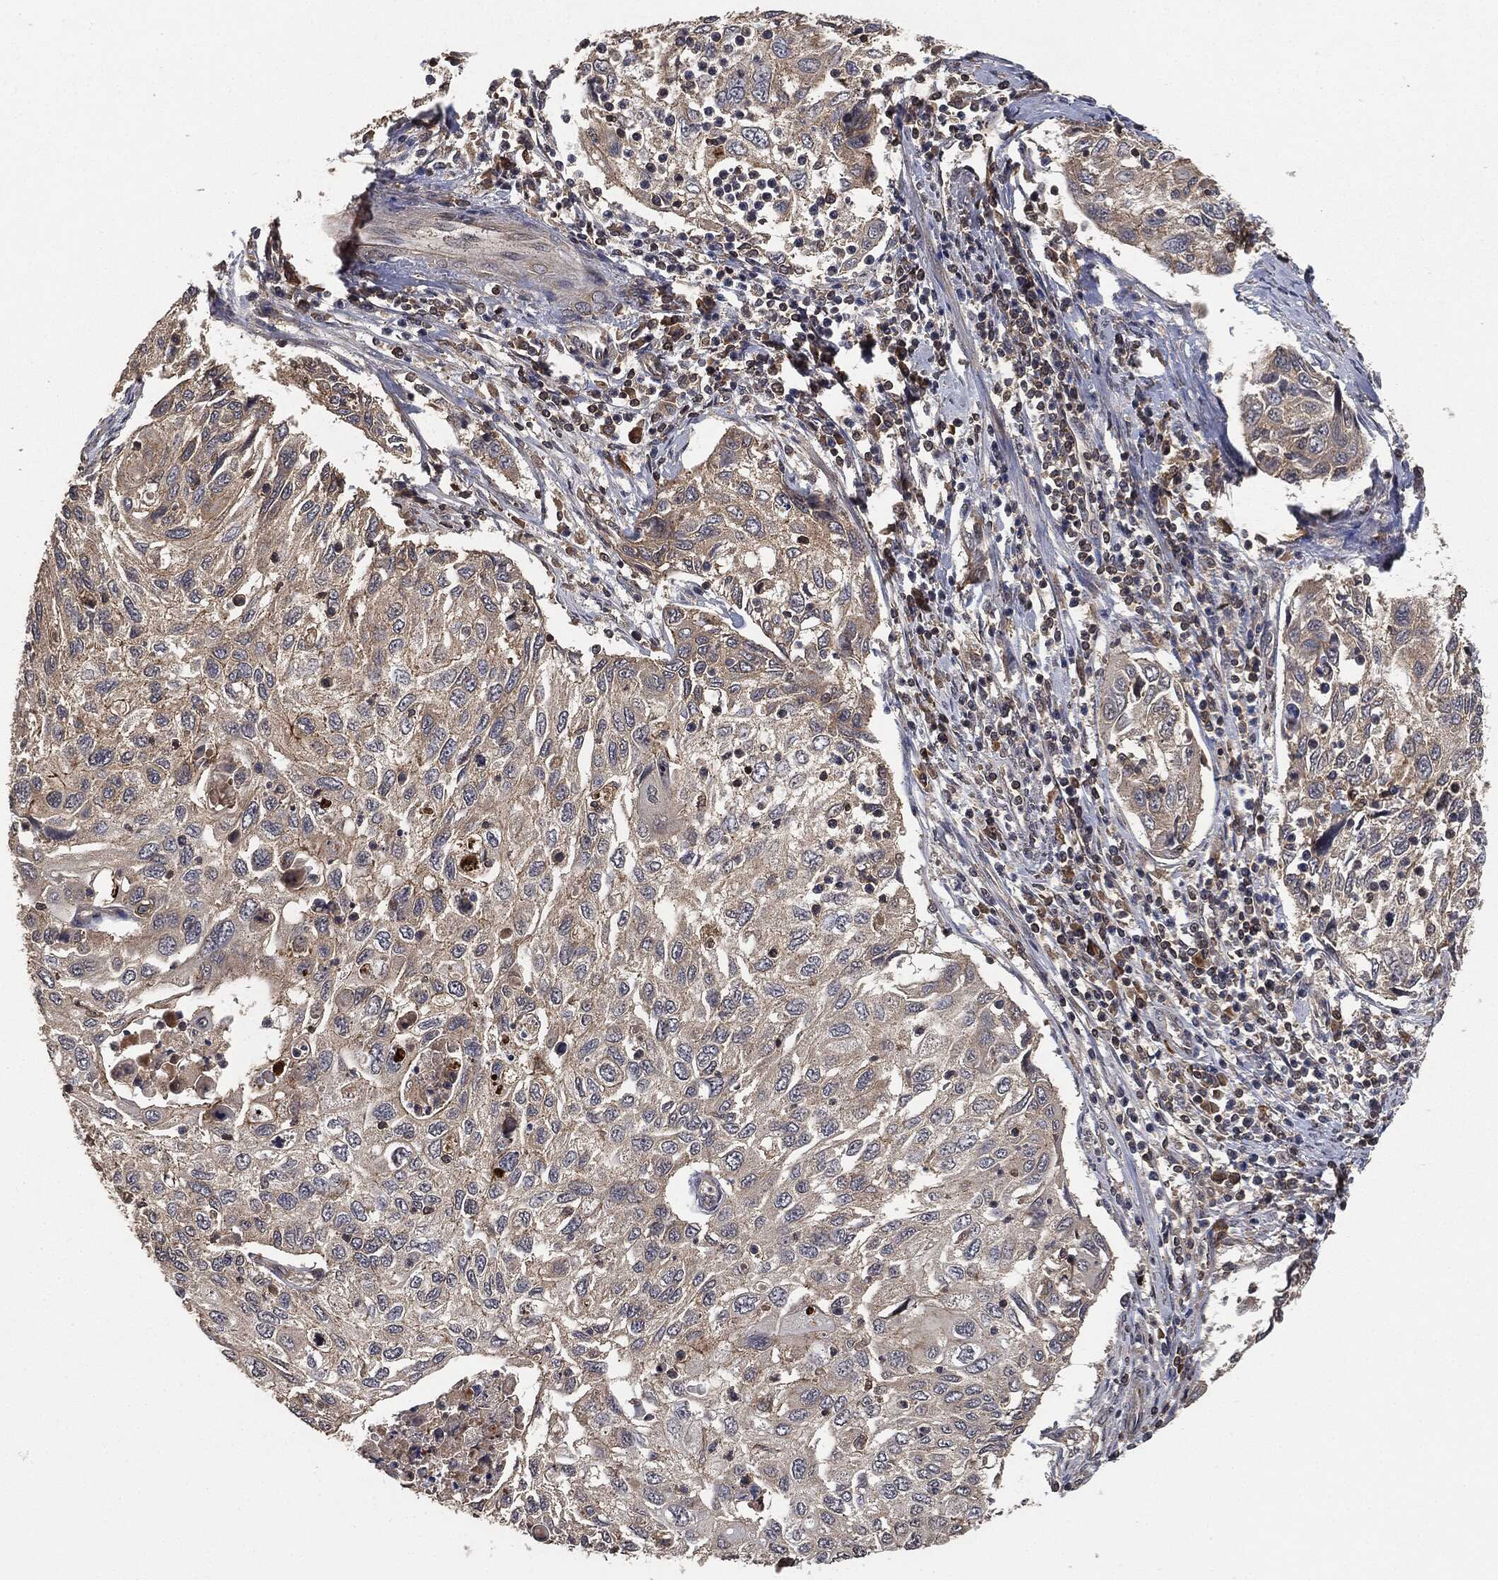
{"staining": {"intensity": "negative", "quantity": "none", "location": "none"}, "tissue": "cervical cancer", "cell_type": "Tumor cells", "image_type": "cancer", "snomed": [{"axis": "morphology", "description": "Squamous cell carcinoma, NOS"}, {"axis": "topography", "description": "Cervix"}], "caption": "Micrograph shows no protein expression in tumor cells of cervical squamous cell carcinoma tissue.", "gene": "ERBIN", "patient": {"sex": "female", "age": 70}}